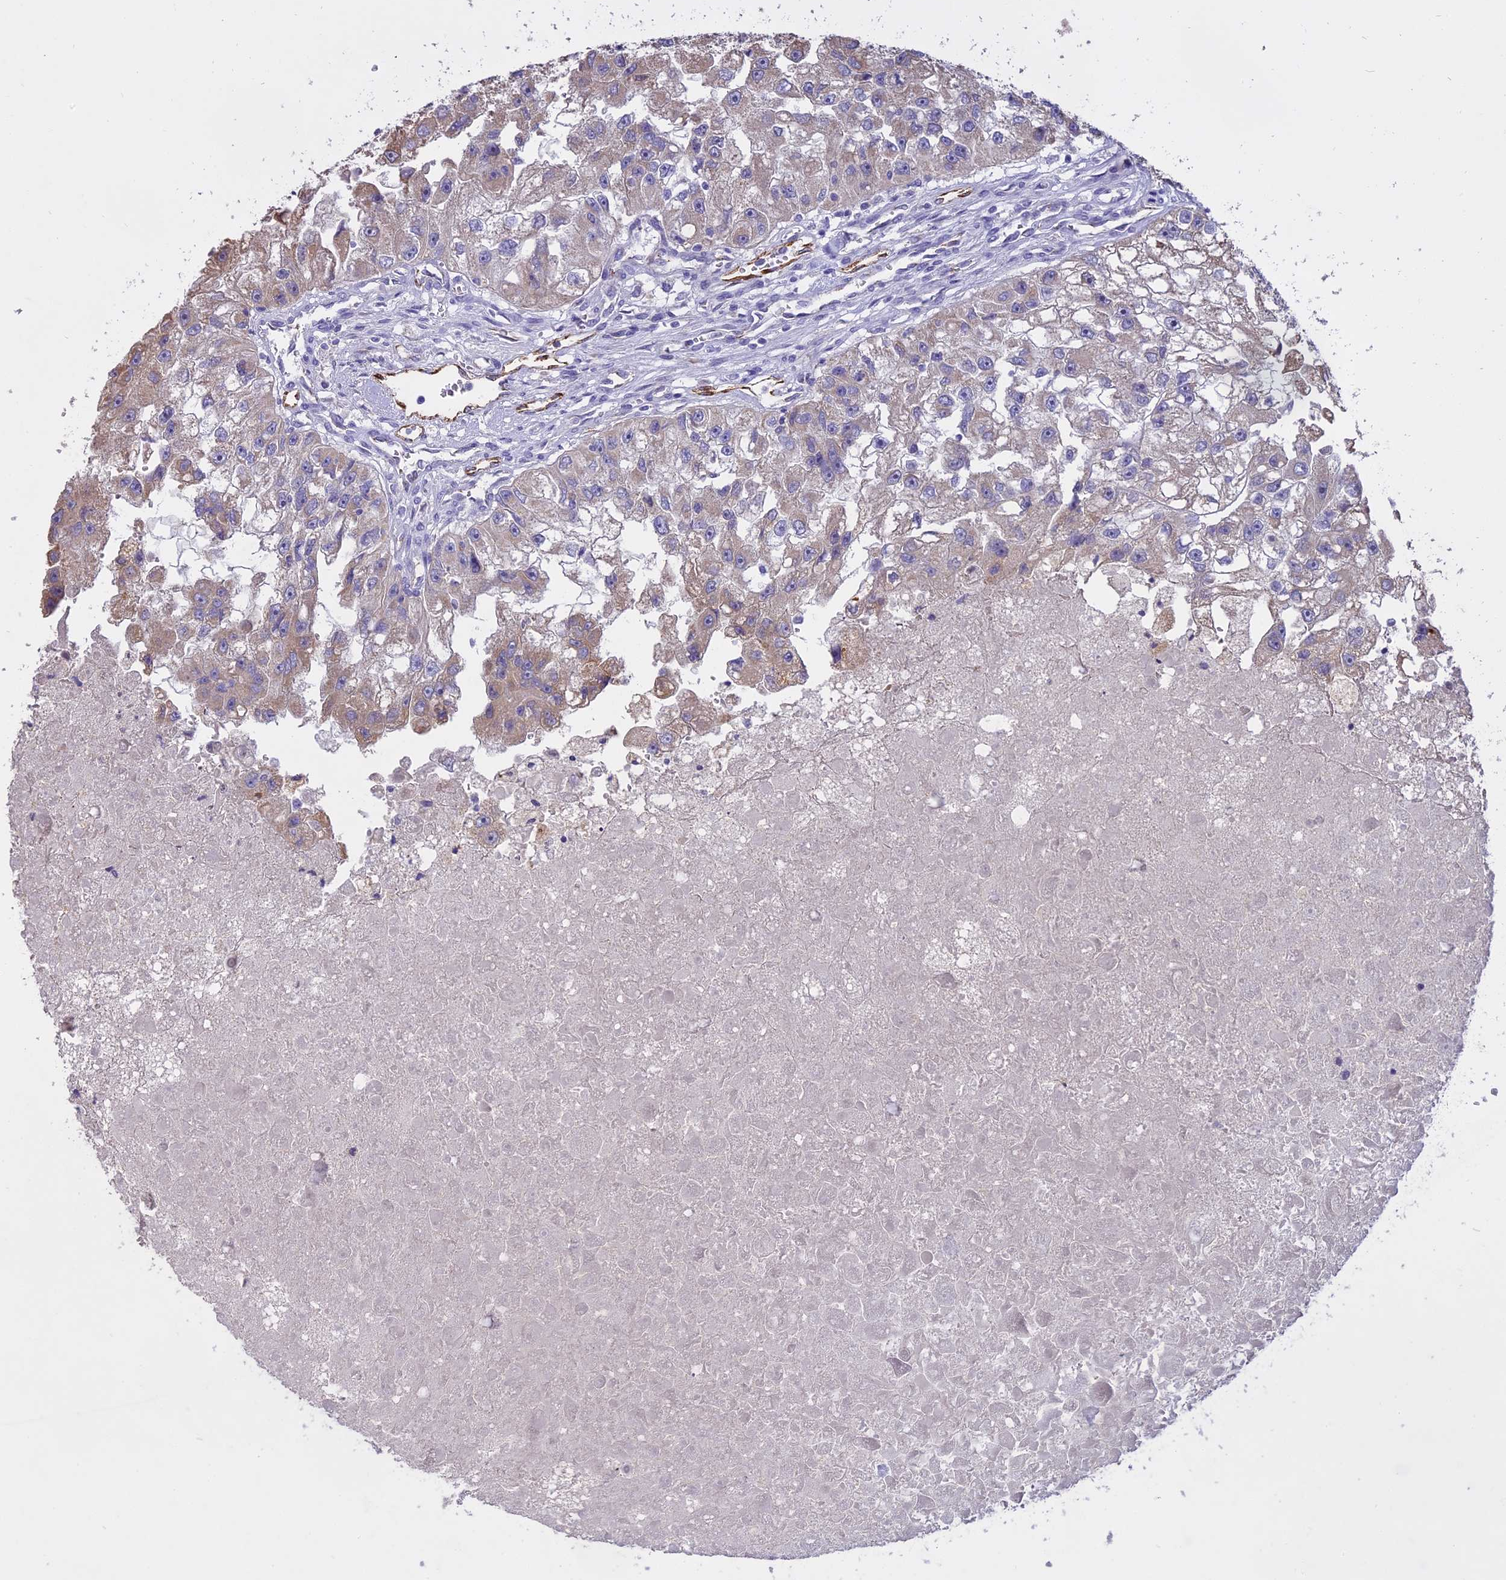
{"staining": {"intensity": "weak", "quantity": "<25%", "location": "cytoplasmic/membranous"}, "tissue": "renal cancer", "cell_type": "Tumor cells", "image_type": "cancer", "snomed": [{"axis": "morphology", "description": "Adenocarcinoma, NOS"}, {"axis": "topography", "description": "Kidney"}], "caption": "Tumor cells are negative for brown protein staining in renal cancer. (DAB immunohistochemistry (IHC), high magnification).", "gene": "WFDC2", "patient": {"sex": "male", "age": 63}}